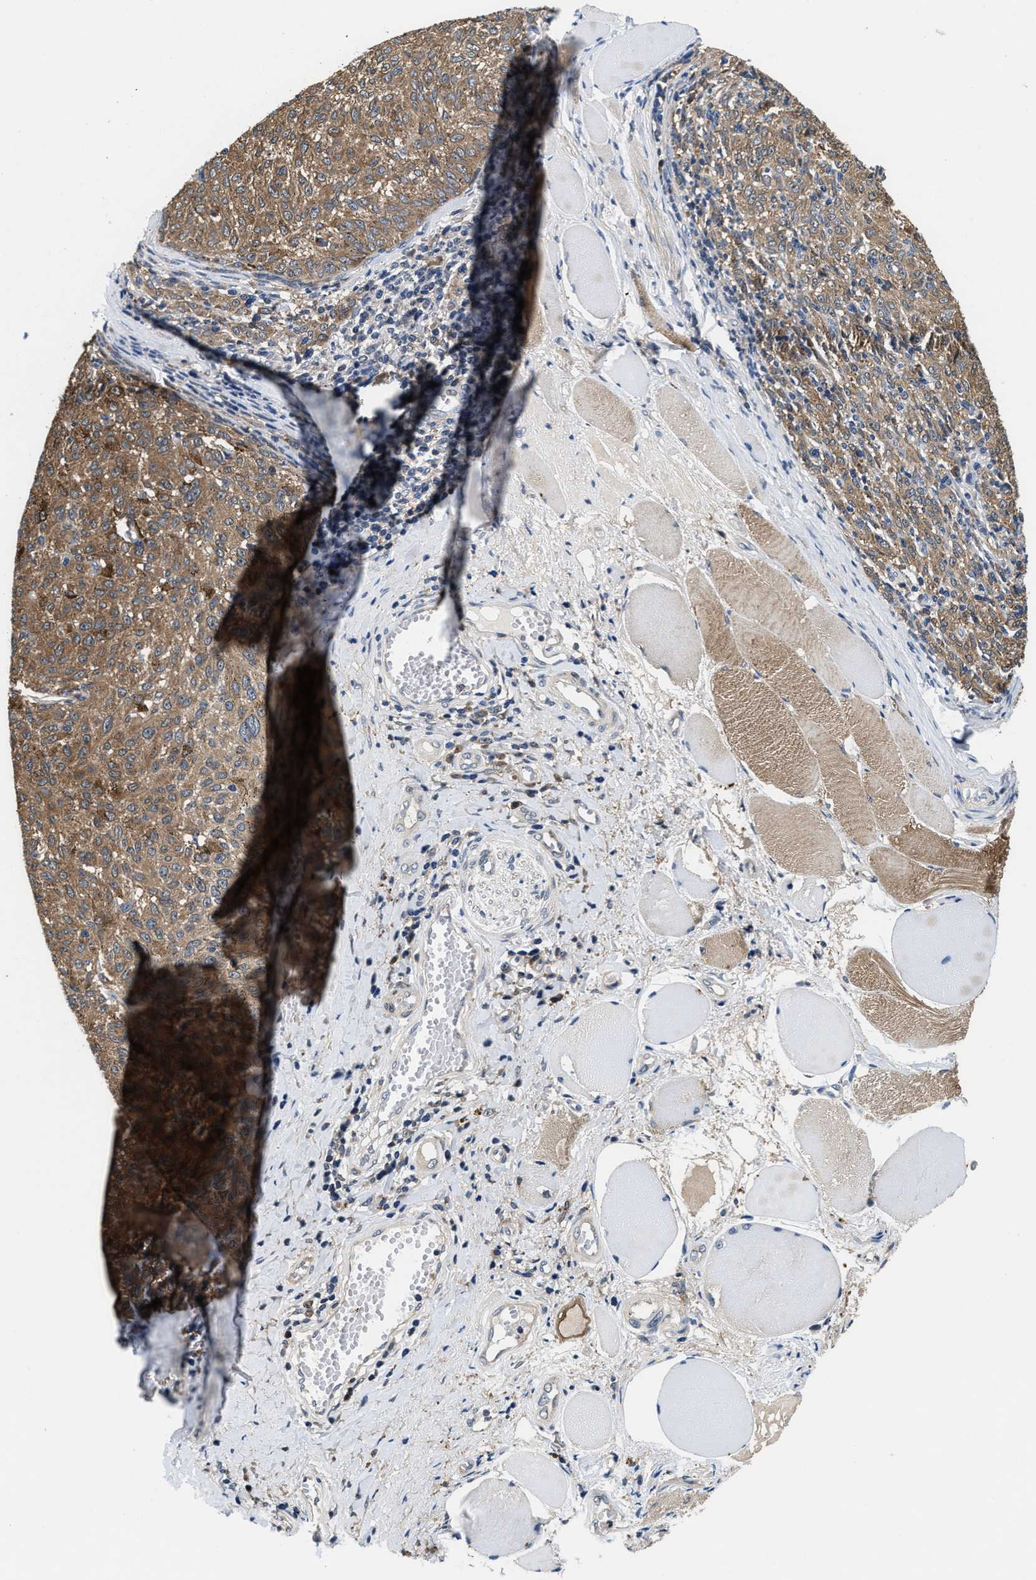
{"staining": {"intensity": "moderate", "quantity": ">75%", "location": "cytoplasmic/membranous"}, "tissue": "melanoma", "cell_type": "Tumor cells", "image_type": "cancer", "snomed": [{"axis": "morphology", "description": "Malignant melanoma, NOS"}, {"axis": "topography", "description": "Skin"}], "caption": "Immunohistochemical staining of melanoma exhibits medium levels of moderate cytoplasmic/membranous protein staining in approximately >75% of tumor cells.", "gene": "PHPT1", "patient": {"sex": "female", "age": 72}}